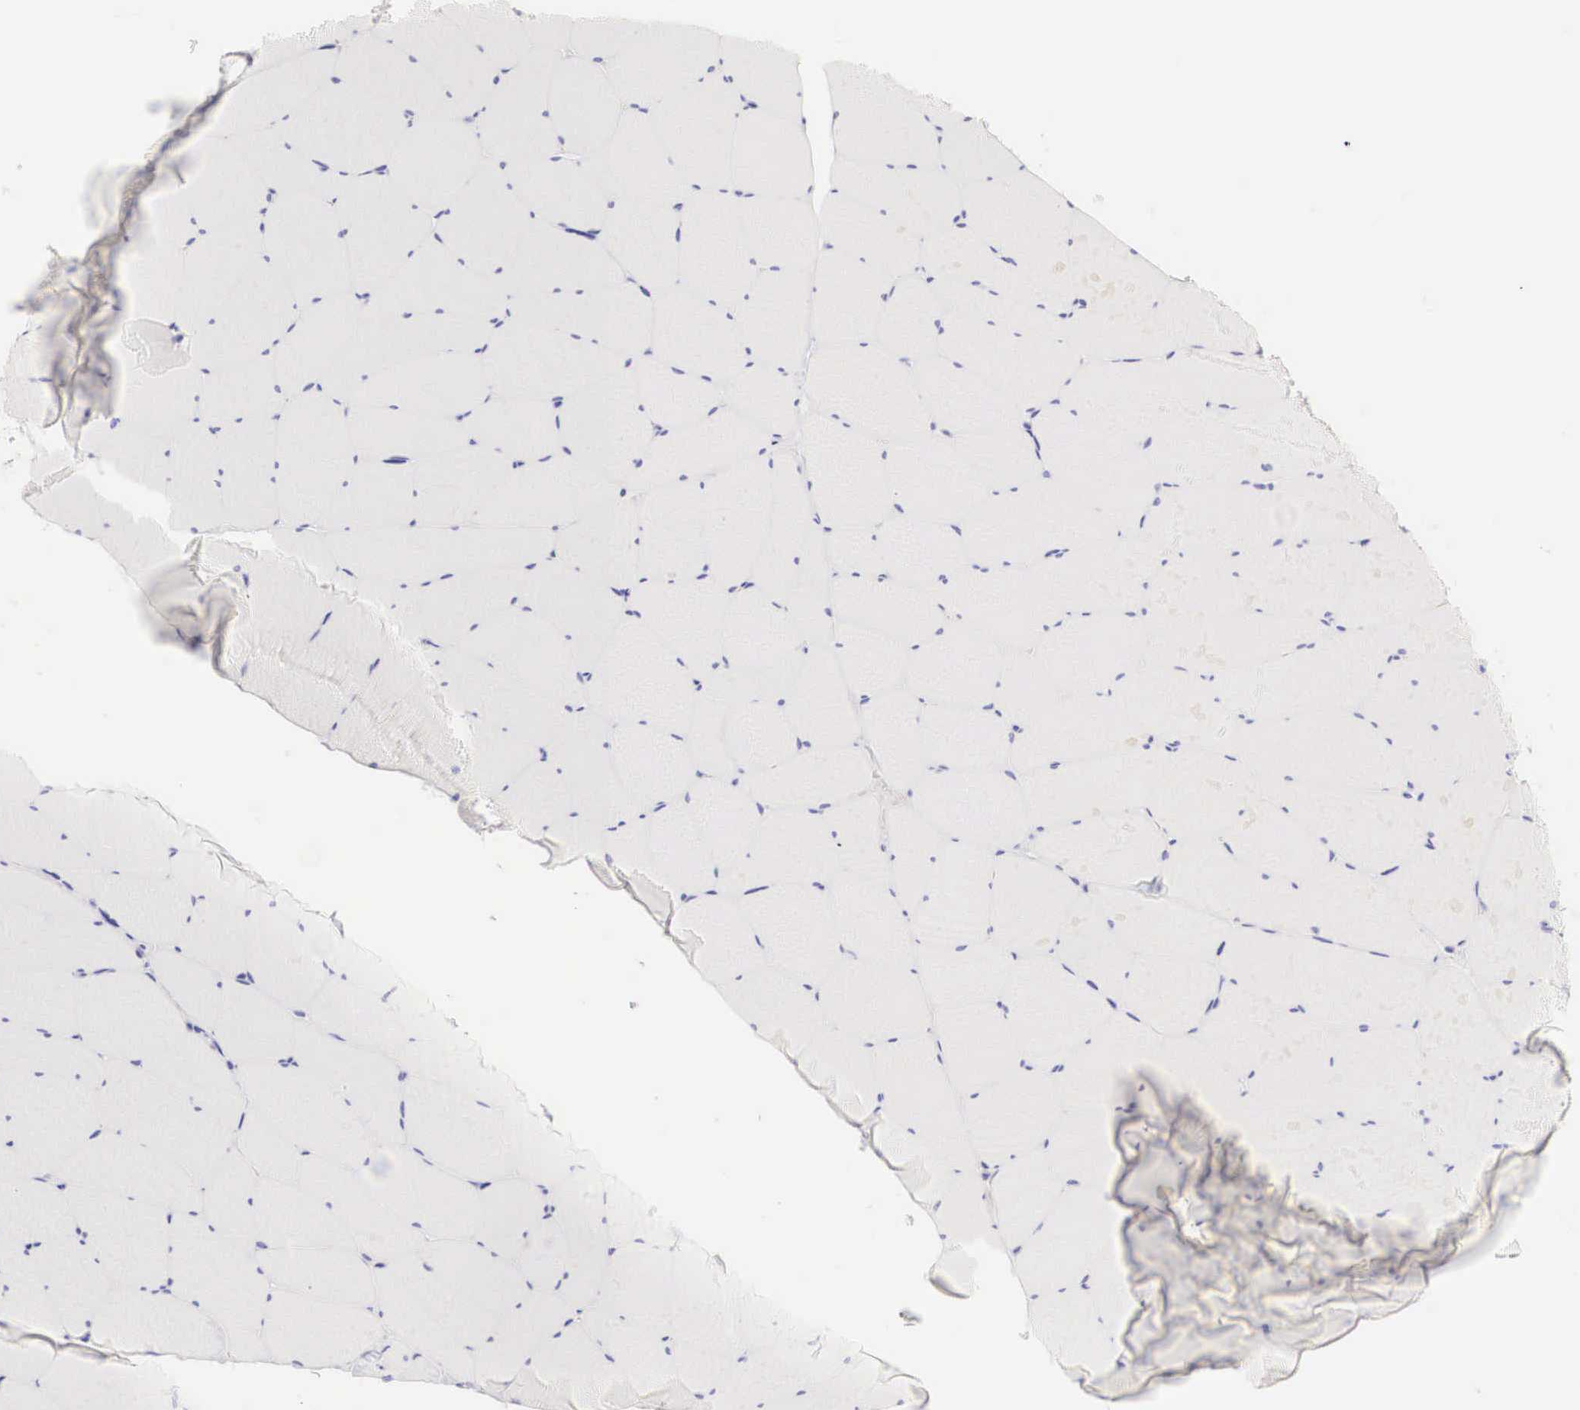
{"staining": {"intensity": "negative", "quantity": "none", "location": "none"}, "tissue": "skeletal muscle", "cell_type": "Myocytes", "image_type": "normal", "snomed": [{"axis": "morphology", "description": "Normal tissue, NOS"}, {"axis": "topography", "description": "Skeletal muscle"}, {"axis": "topography", "description": "Salivary gland"}], "caption": "Immunohistochemical staining of unremarkable skeletal muscle reveals no significant expression in myocytes. (Immunohistochemistry (ihc), brightfield microscopy, high magnification).", "gene": "TYR", "patient": {"sex": "male", "age": 62}}